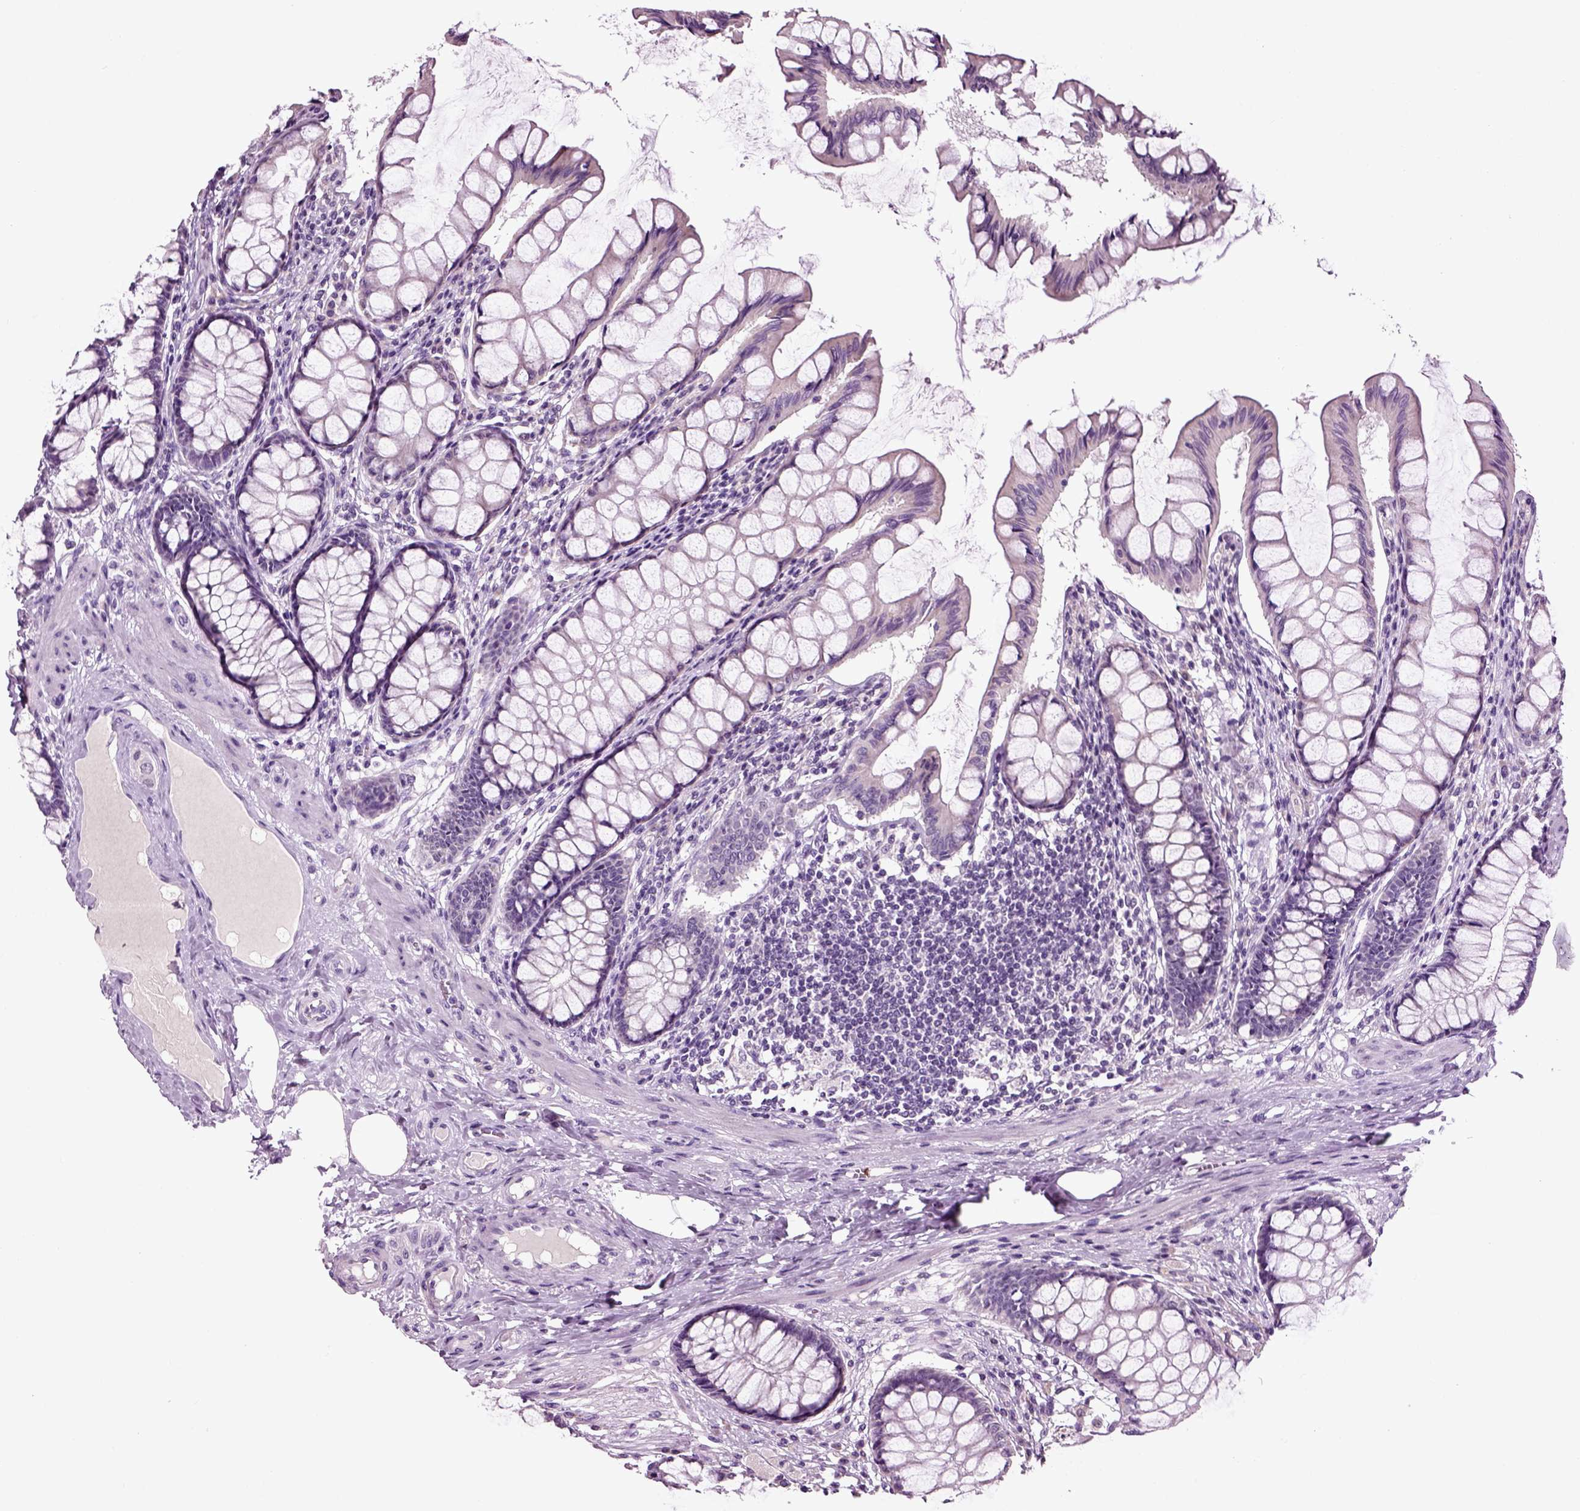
{"staining": {"intensity": "negative", "quantity": "none", "location": "none"}, "tissue": "colon", "cell_type": "Endothelial cells", "image_type": "normal", "snomed": [{"axis": "morphology", "description": "Normal tissue, NOS"}, {"axis": "topography", "description": "Colon"}], "caption": "There is no significant positivity in endothelial cells of colon. Brightfield microscopy of immunohistochemistry (IHC) stained with DAB (brown) and hematoxylin (blue), captured at high magnification.", "gene": "SPATA17", "patient": {"sex": "female", "age": 65}}